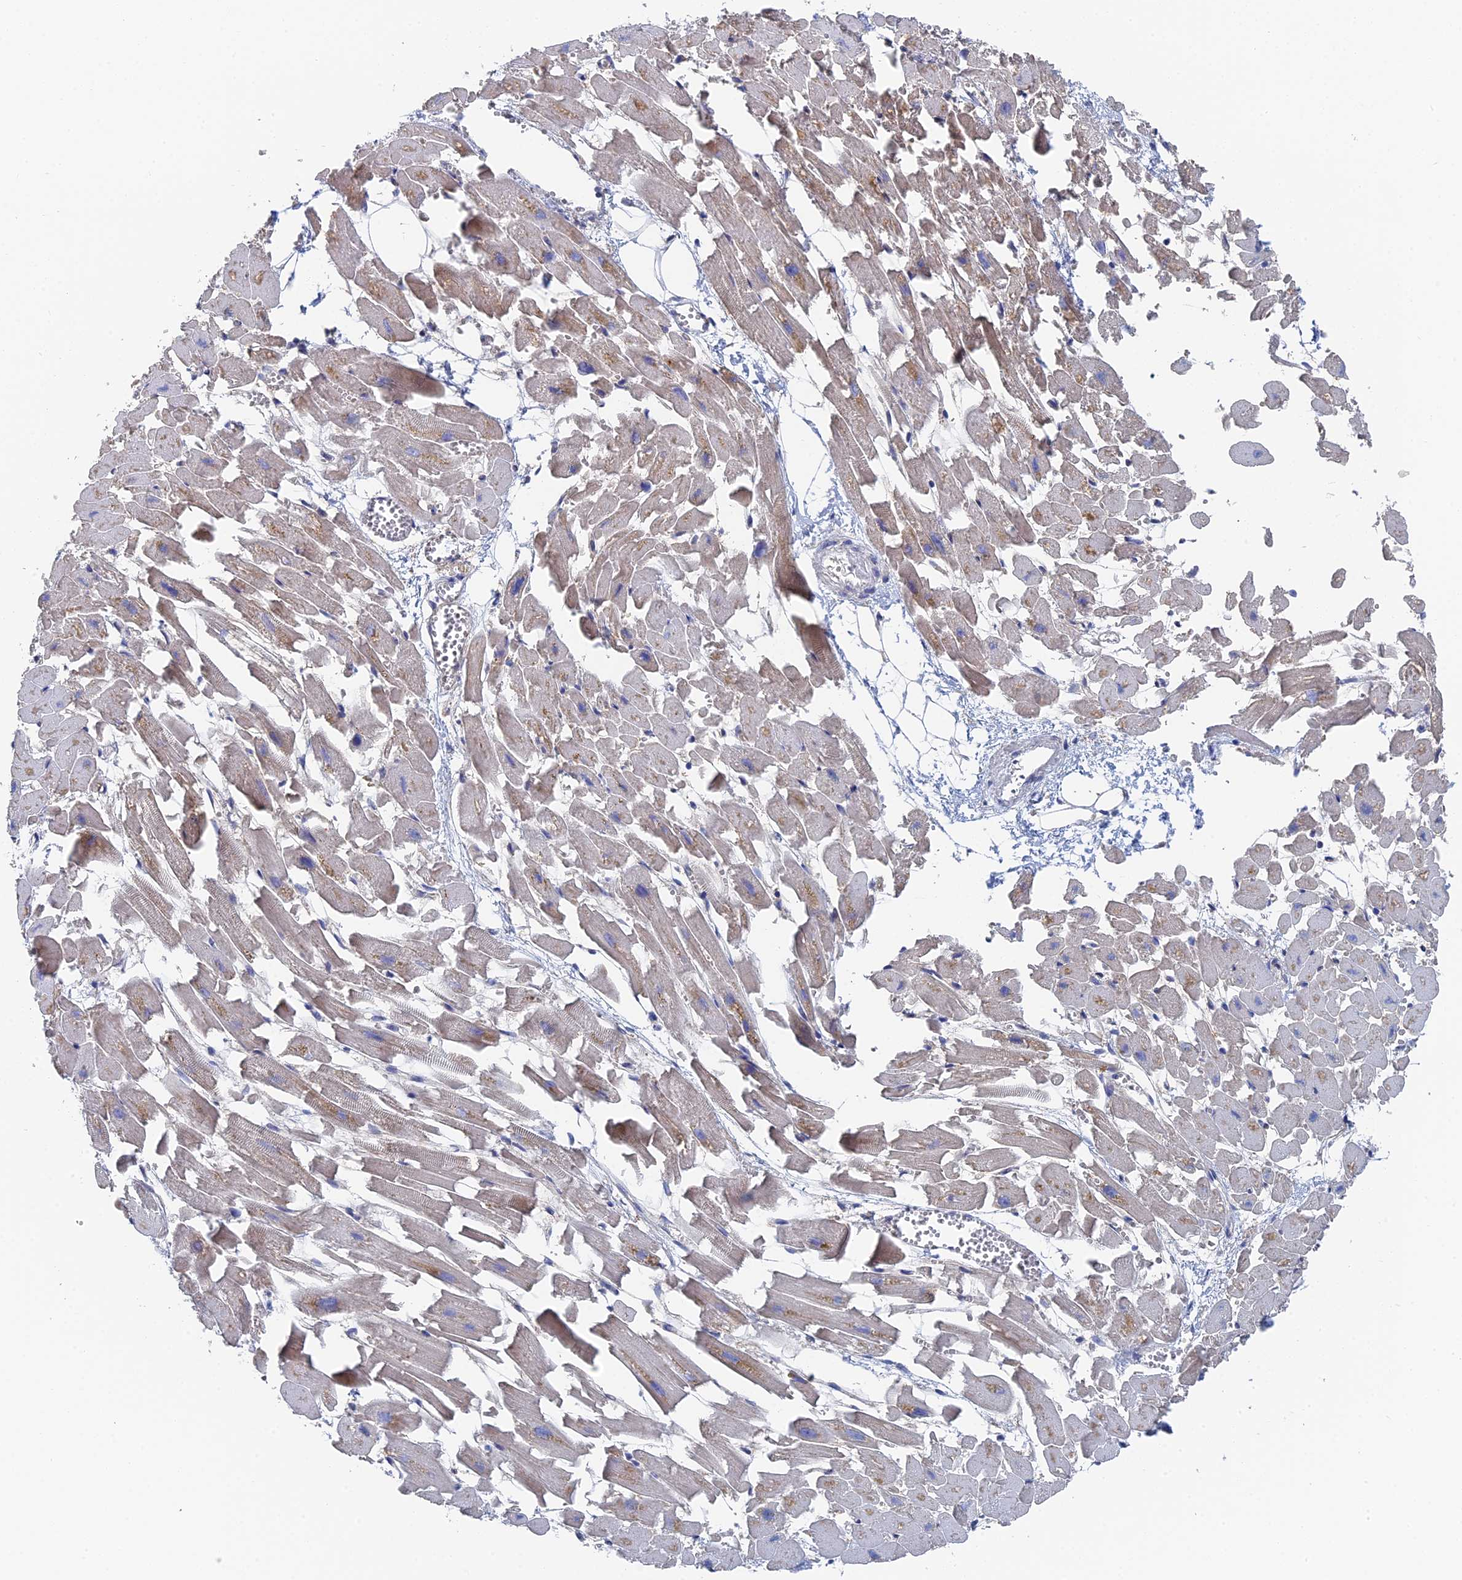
{"staining": {"intensity": "negative", "quantity": "none", "location": "none"}, "tissue": "heart muscle", "cell_type": "Cardiomyocytes", "image_type": "normal", "snomed": [{"axis": "morphology", "description": "Normal tissue, NOS"}, {"axis": "topography", "description": "Heart"}], "caption": "The immunohistochemistry (IHC) micrograph has no significant expression in cardiomyocytes of heart muscle. The staining was performed using DAB to visualize the protein expression in brown, while the nuclei were stained in blue with hematoxylin (Magnification: 20x).", "gene": "TSSC4", "patient": {"sex": "female", "age": 64}}